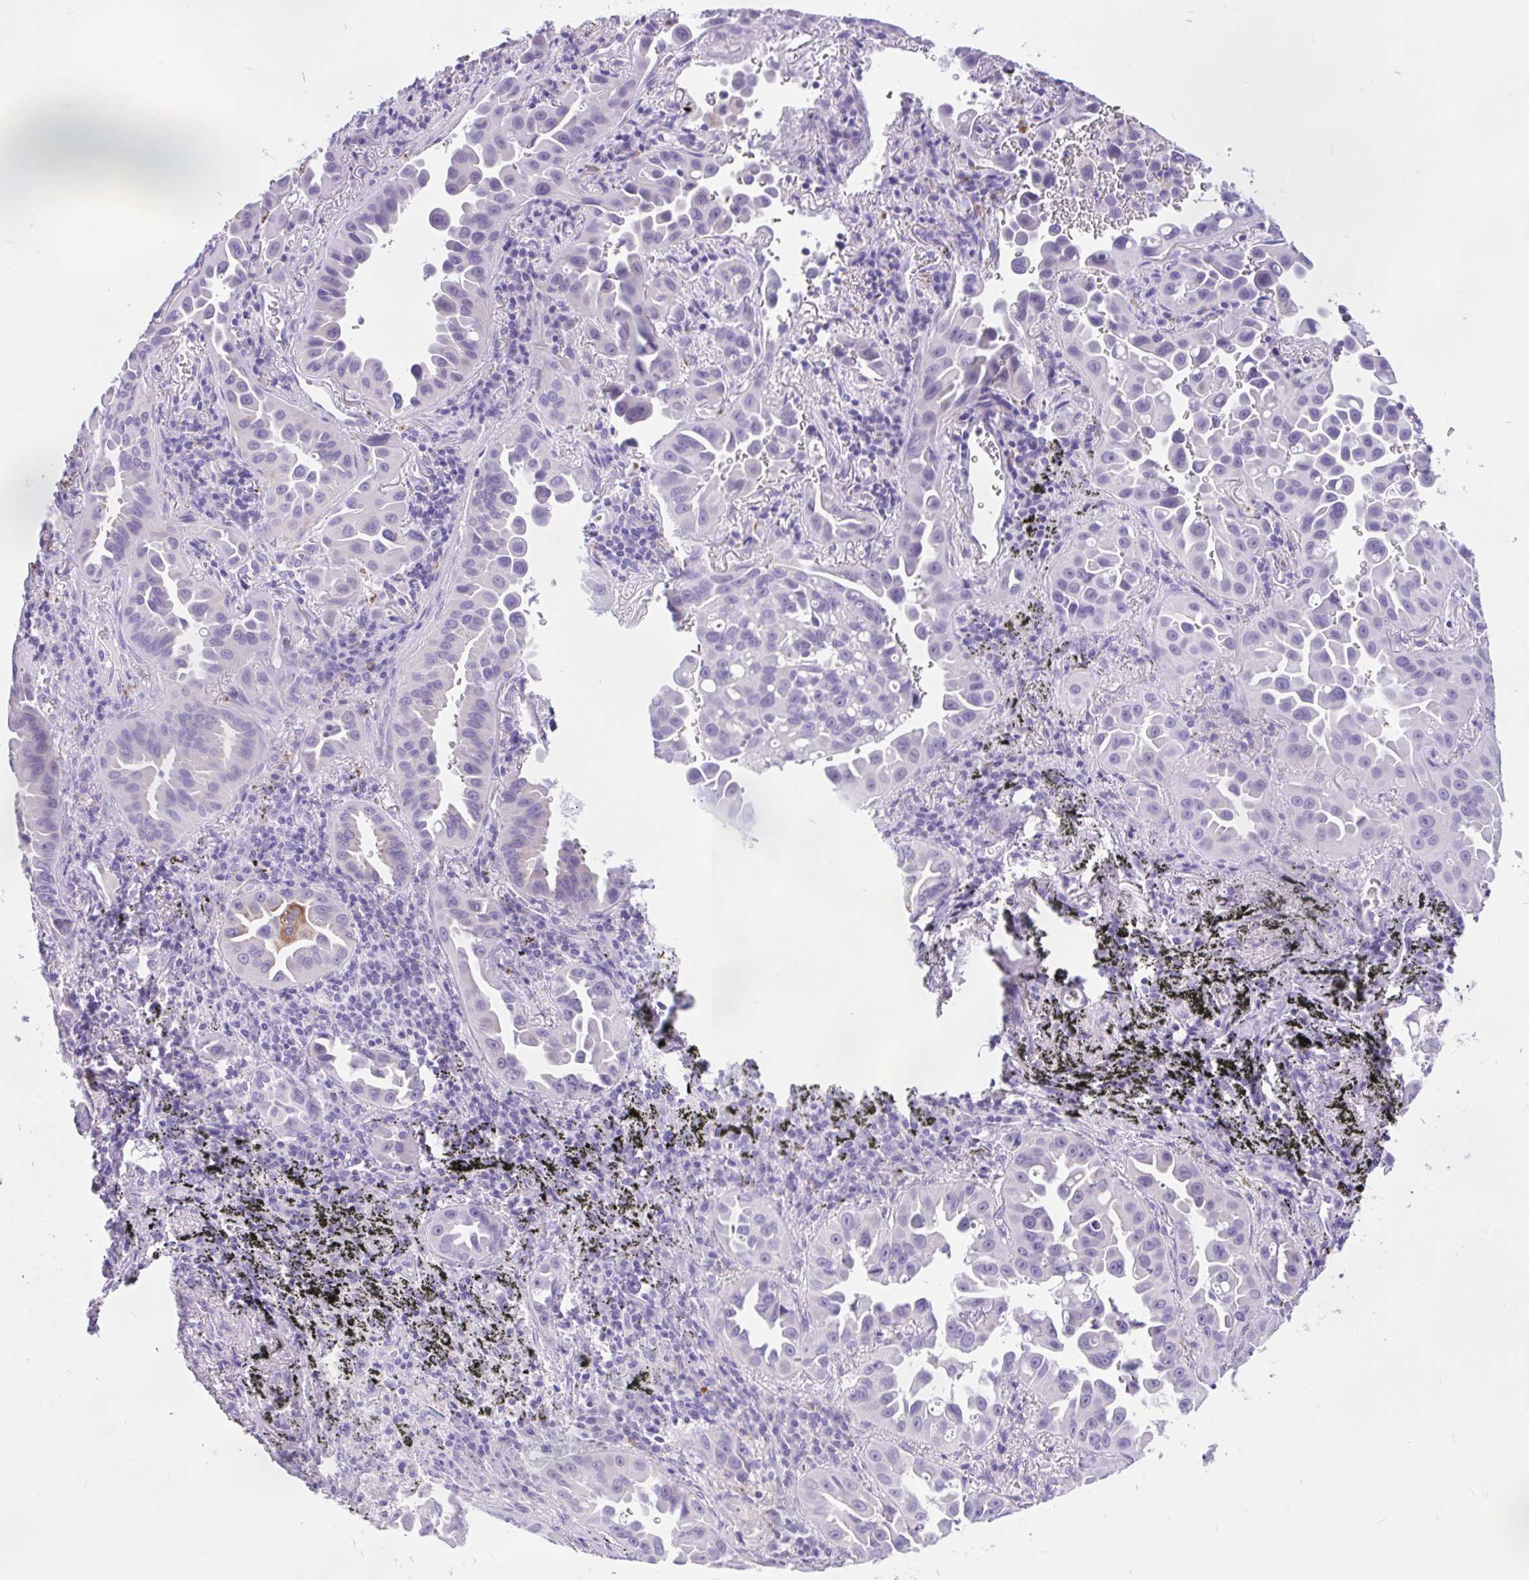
{"staining": {"intensity": "negative", "quantity": "none", "location": "none"}, "tissue": "lung cancer", "cell_type": "Tumor cells", "image_type": "cancer", "snomed": [{"axis": "morphology", "description": "Adenocarcinoma, NOS"}, {"axis": "topography", "description": "Lung"}], "caption": "Immunohistochemical staining of human lung cancer (adenocarcinoma) demonstrates no significant staining in tumor cells.", "gene": "ZNF319", "patient": {"sex": "male", "age": 68}}